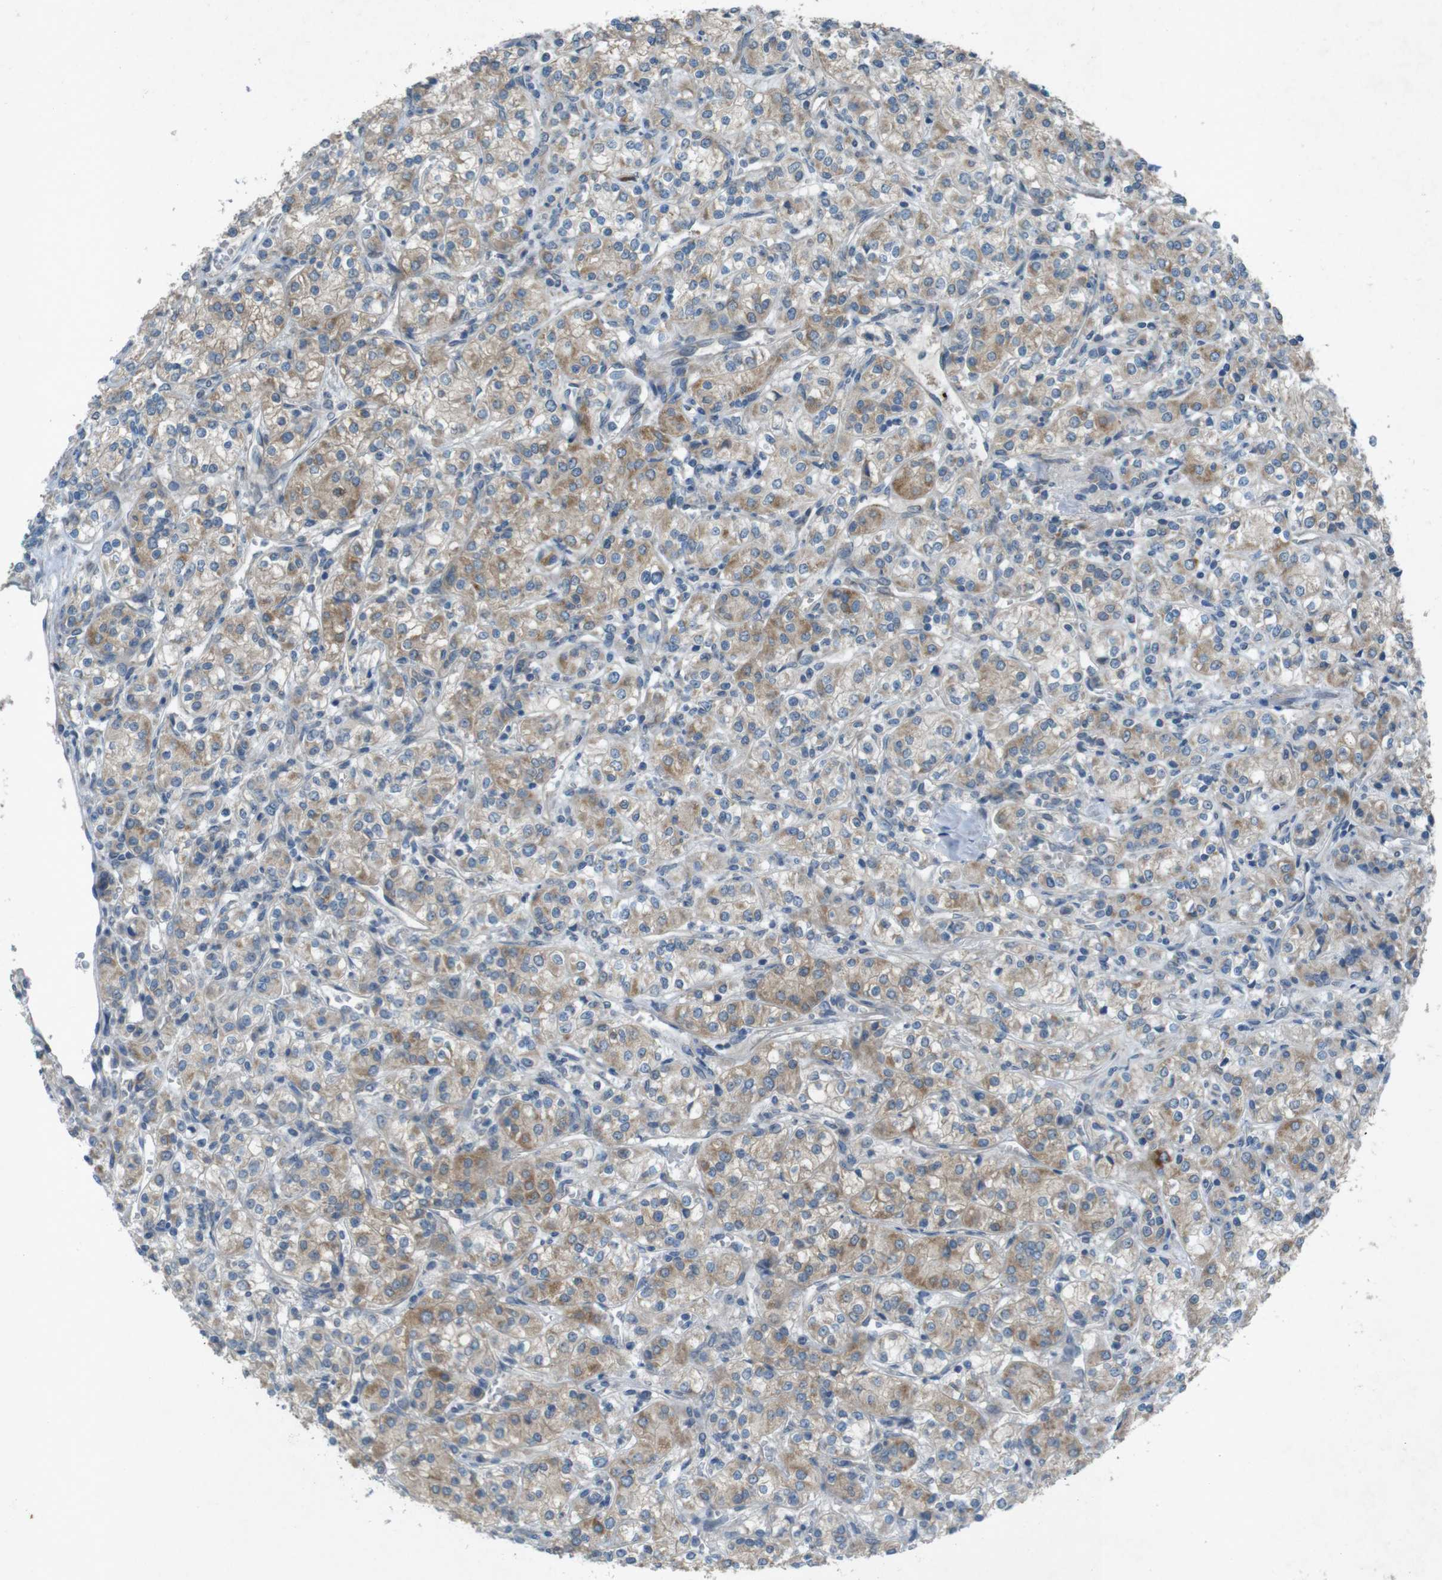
{"staining": {"intensity": "moderate", "quantity": ">75%", "location": "cytoplasmic/membranous"}, "tissue": "renal cancer", "cell_type": "Tumor cells", "image_type": "cancer", "snomed": [{"axis": "morphology", "description": "Adenocarcinoma, NOS"}, {"axis": "topography", "description": "Kidney"}], "caption": "The histopathology image reveals staining of renal cancer, revealing moderate cytoplasmic/membranous protein positivity (brown color) within tumor cells.", "gene": "TMEM41B", "patient": {"sex": "male", "age": 77}}